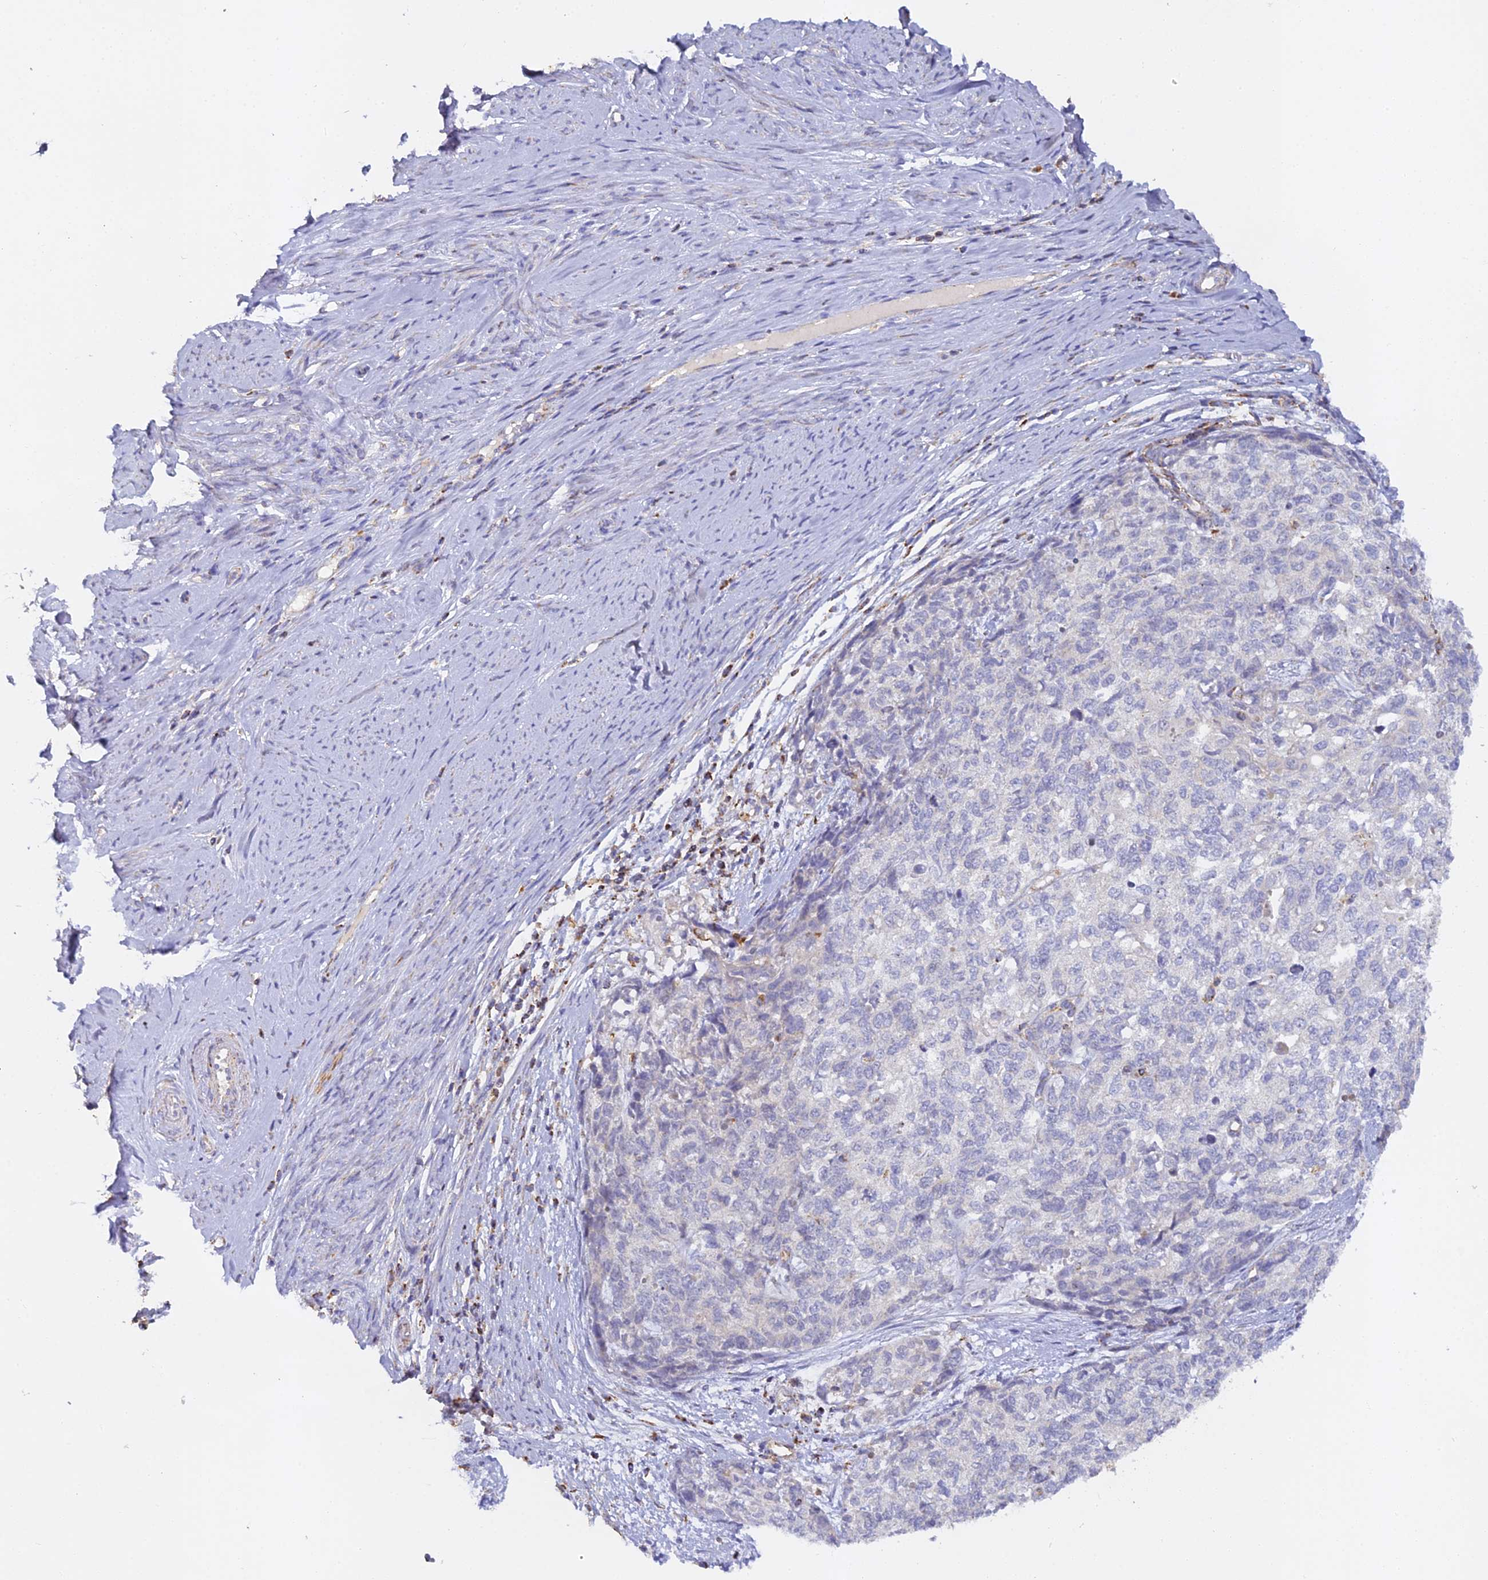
{"staining": {"intensity": "negative", "quantity": "none", "location": "none"}, "tissue": "cervical cancer", "cell_type": "Tumor cells", "image_type": "cancer", "snomed": [{"axis": "morphology", "description": "Squamous cell carcinoma, NOS"}, {"axis": "topography", "description": "Cervix"}], "caption": "Immunohistochemistry of squamous cell carcinoma (cervical) displays no positivity in tumor cells.", "gene": "DONSON", "patient": {"sex": "female", "age": 63}}